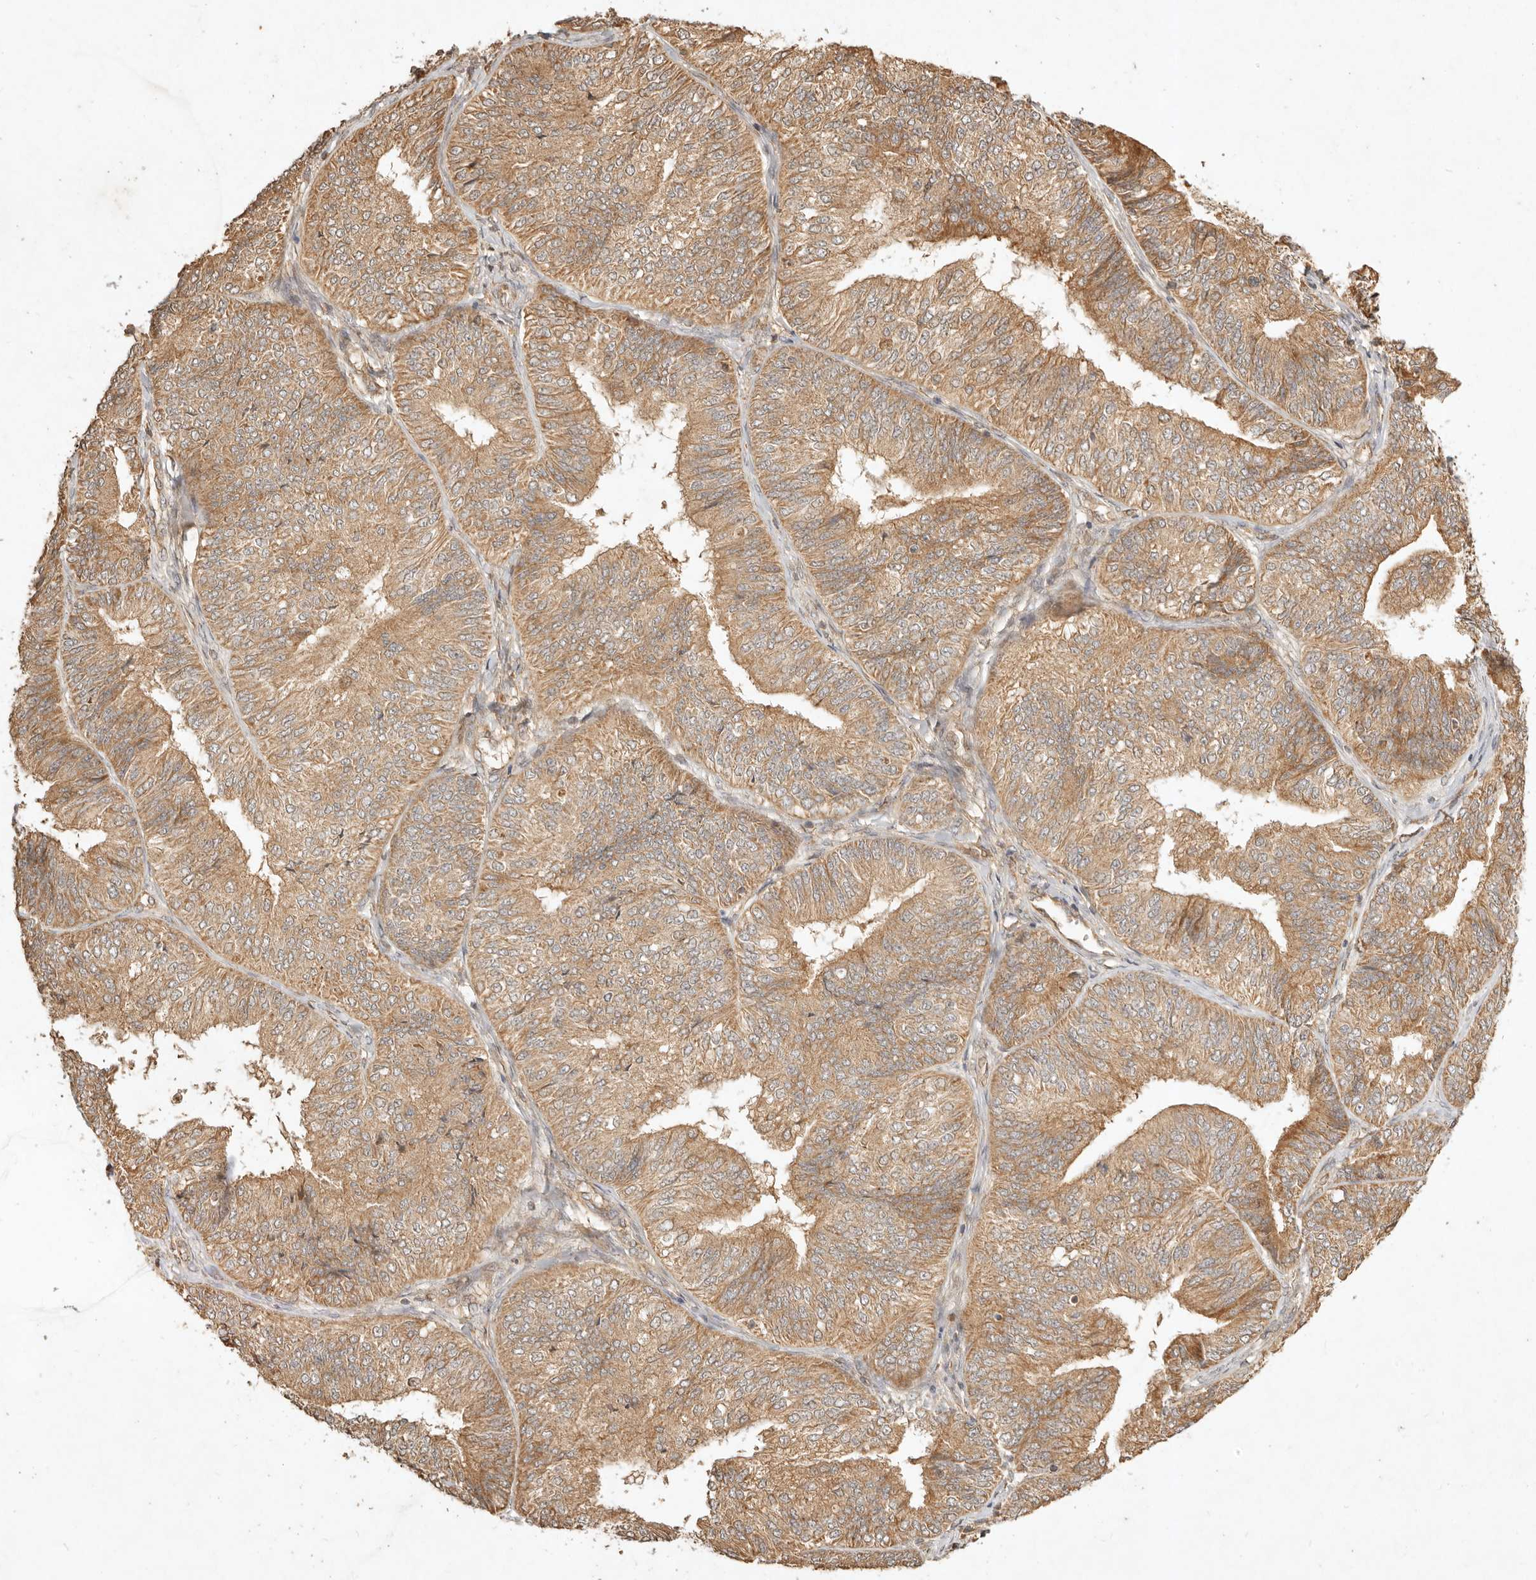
{"staining": {"intensity": "moderate", "quantity": ">75%", "location": "cytoplasmic/membranous"}, "tissue": "endometrial cancer", "cell_type": "Tumor cells", "image_type": "cancer", "snomed": [{"axis": "morphology", "description": "Adenocarcinoma, NOS"}, {"axis": "topography", "description": "Endometrium"}], "caption": "IHC (DAB (3,3'-diaminobenzidine)) staining of human endometrial cancer exhibits moderate cytoplasmic/membranous protein staining in approximately >75% of tumor cells. The protein is stained brown, and the nuclei are stained in blue (DAB (3,3'-diaminobenzidine) IHC with brightfield microscopy, high magnification).", "gene": "CLEC4C", "patient": {"sex": "female", "age": 58}}